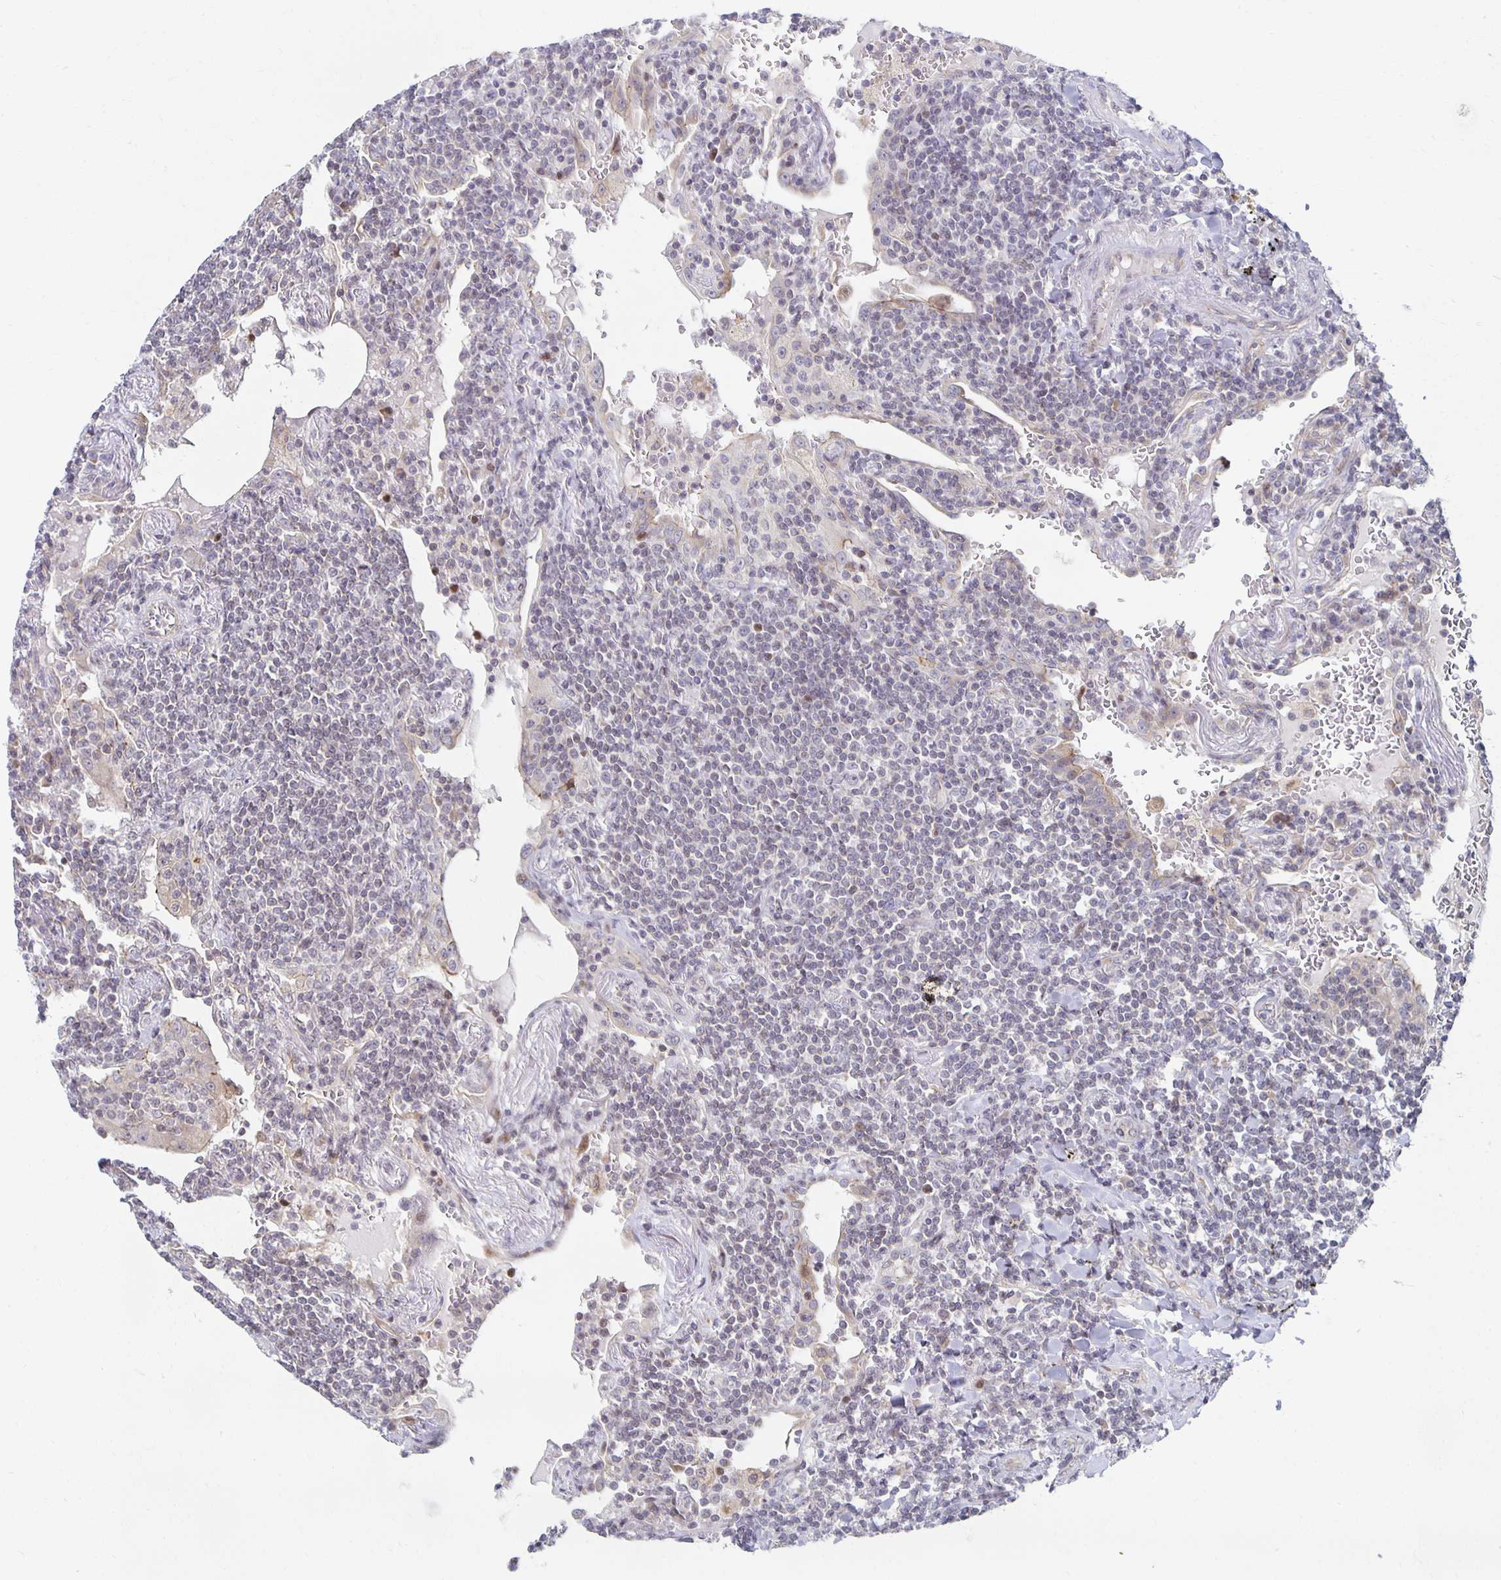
{"staining": {"intensity": "negative", "quantity": "none", "location": "none"}, "tissue": "lymphoma", "cell_type": "Tumor cells", "image_type": "cancer", "snomed": [{"axis": "morphology", "description": "Malignant lymphoma, non-Hodgkin's type, Low grade"}, {"axis": "topography", "description": "Lung"}], "caption": "Micrograph shows no significant protein positivity in tumor cells of lymphoma.", "gene": "HCFC1R1", "patient": {"sex": "female", "age": 71}}